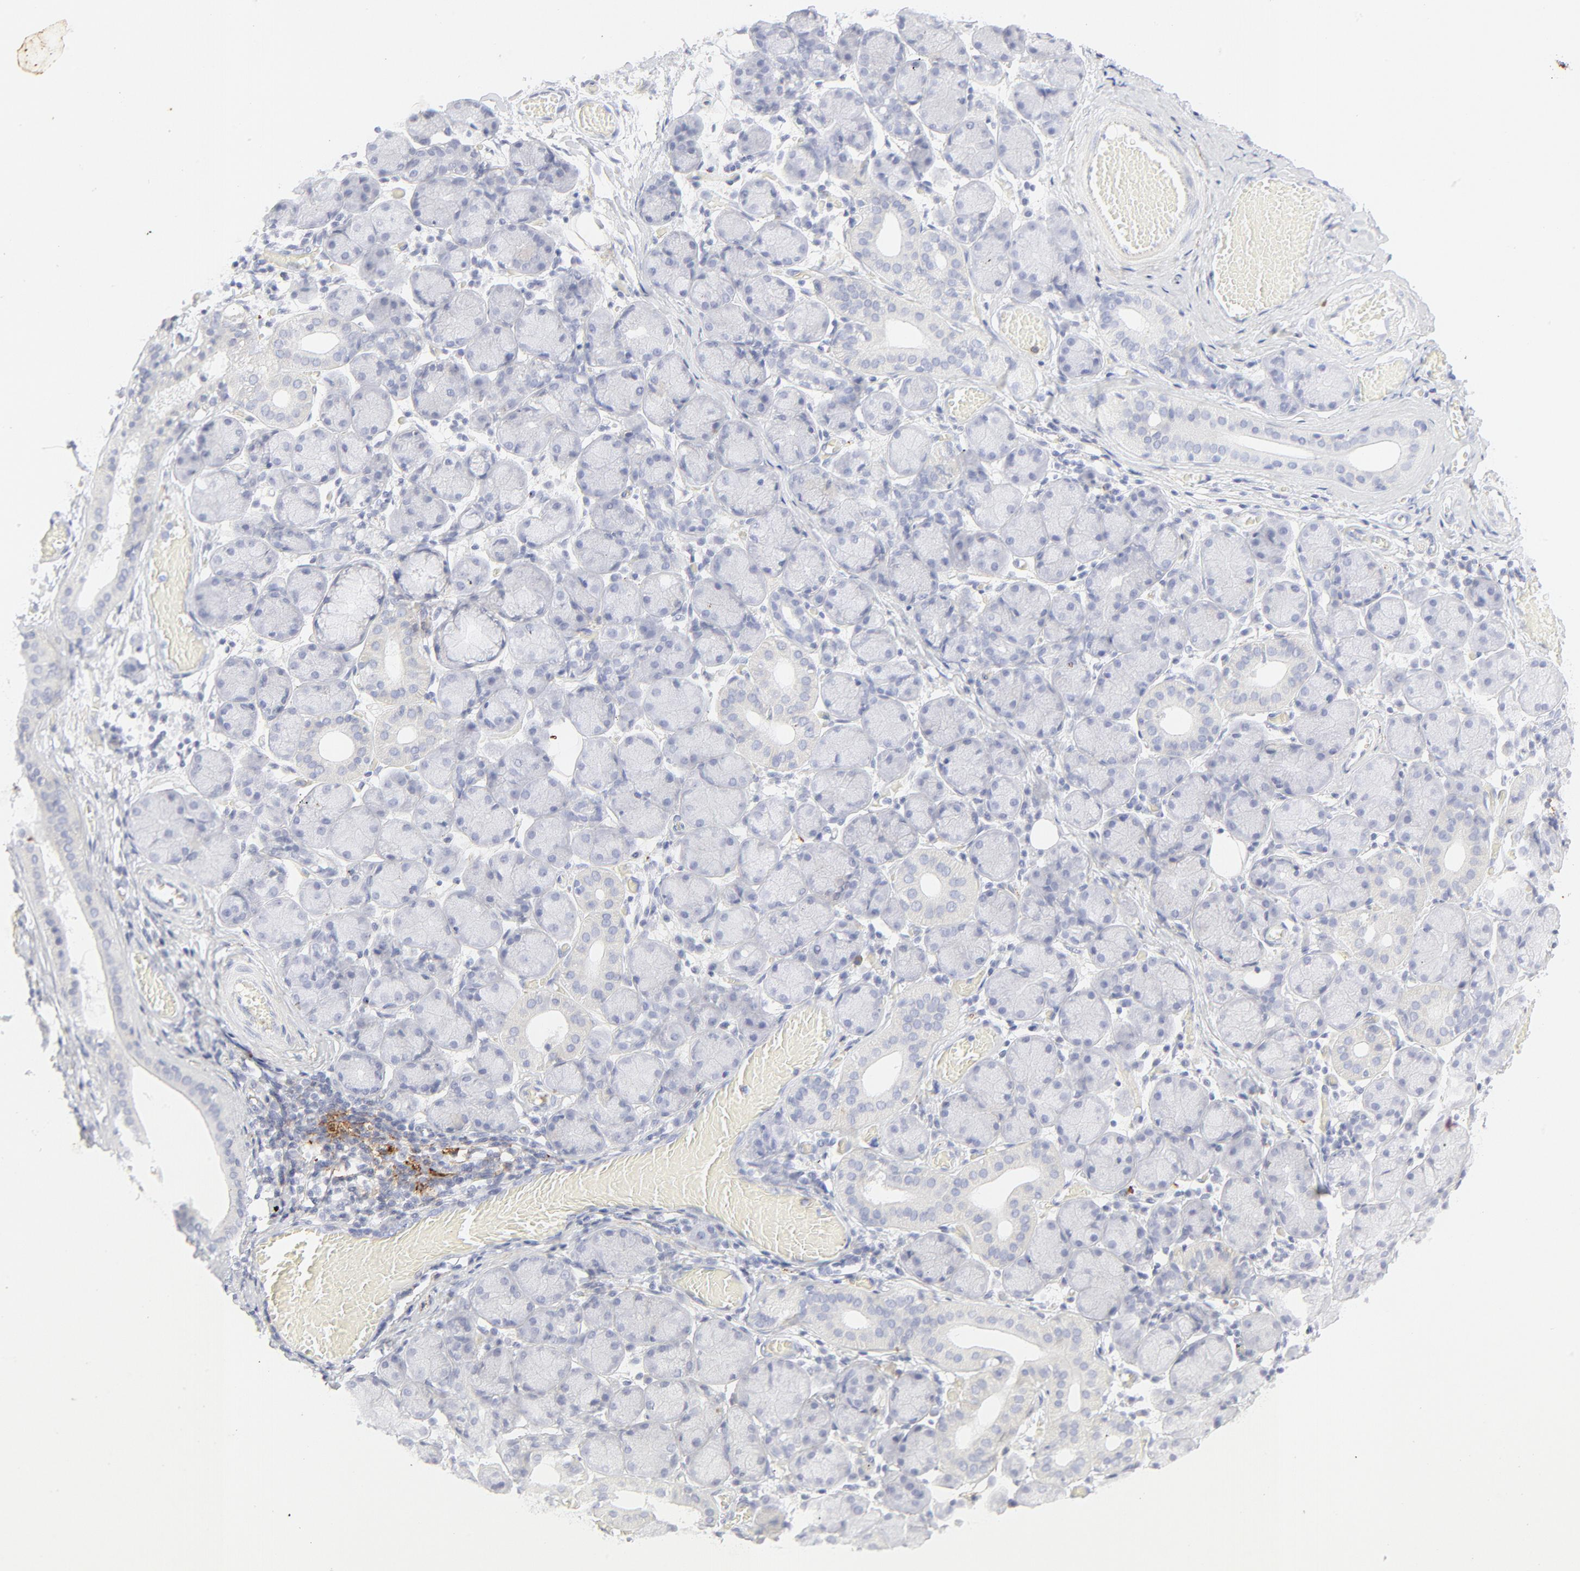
{"staining": {"intensity": "negative", "quantity": "none", "location": "none"}, "tissue": "salivary gland", "cell_type": "Glandular cells", "image_type": "normal", "snomed": [{"axis": "morphology", "description": "Normal tissue, NOS"}, {"axis": "topography", "description": "Salivary gland"}], "caption": "This is an IHC image of normal human salivary gland. There is no staining in glandular cells.", "gene": "CCR7", "patient": {"sex": "female", "age": 24}}